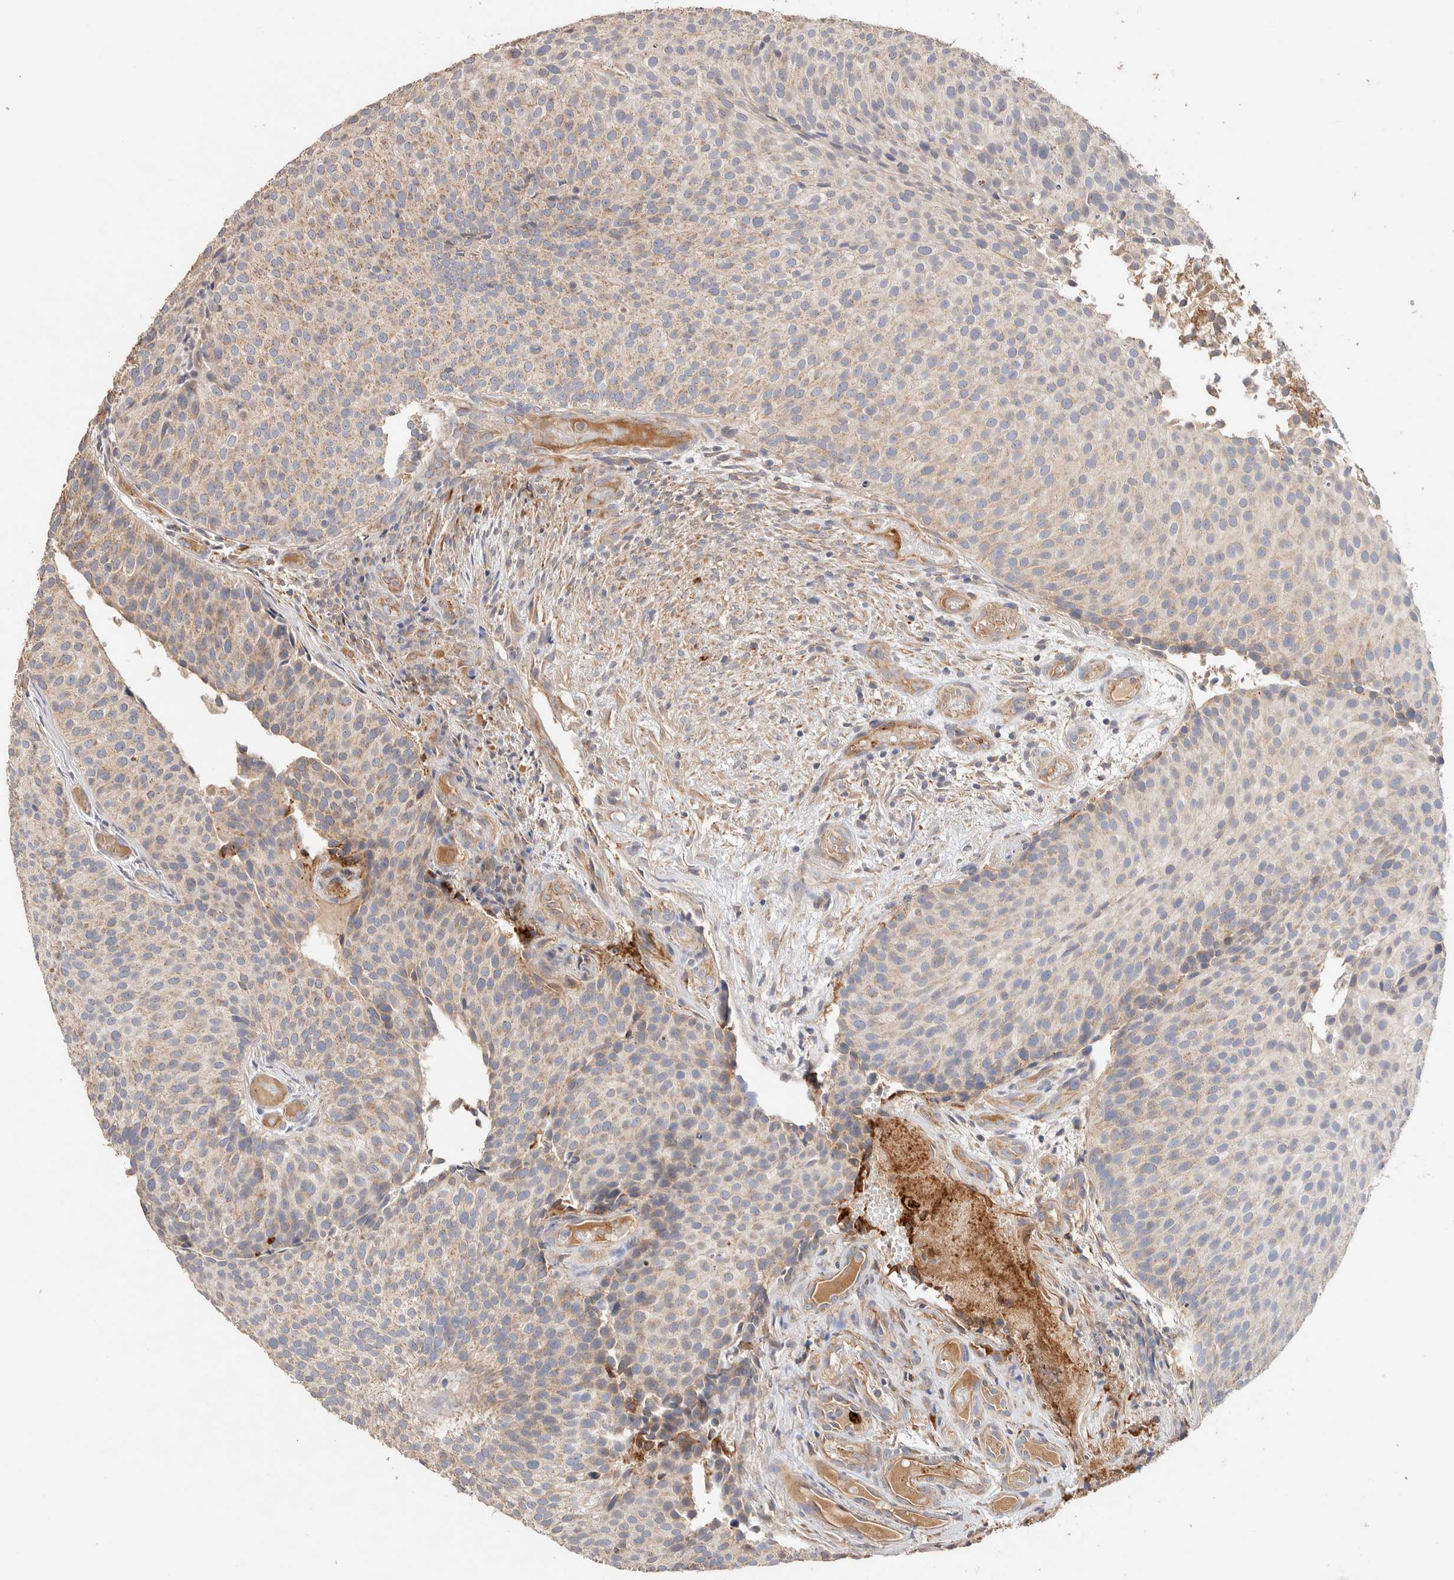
{"staining": {"intensity": "weak", "quantity": "25%-75%", "location": "cytoplasmic/membranous"}, "tissue": "urothelial cancer", "cell_type": "Tumor cells", "image_type": "cancer", "snomed": [{"axis": "morphology", "description": "Urothelial carcinoma, Low grade"}, {"axis": "topography", "description": "Urinary bladder"}], "caption": "High-magnification brightfield microscopy of urothelial carcinoma (low-grade) stained with DAB (3,3'-diaminobenzidine) (brown) and counterstained with hematoxylin (blue). tumor cells exhibit weak cytoplasmic/membranous expression is present in about25%-75% of cells.", "gene": "PROS1", "patient": {"sex": "male", "age": 86}}